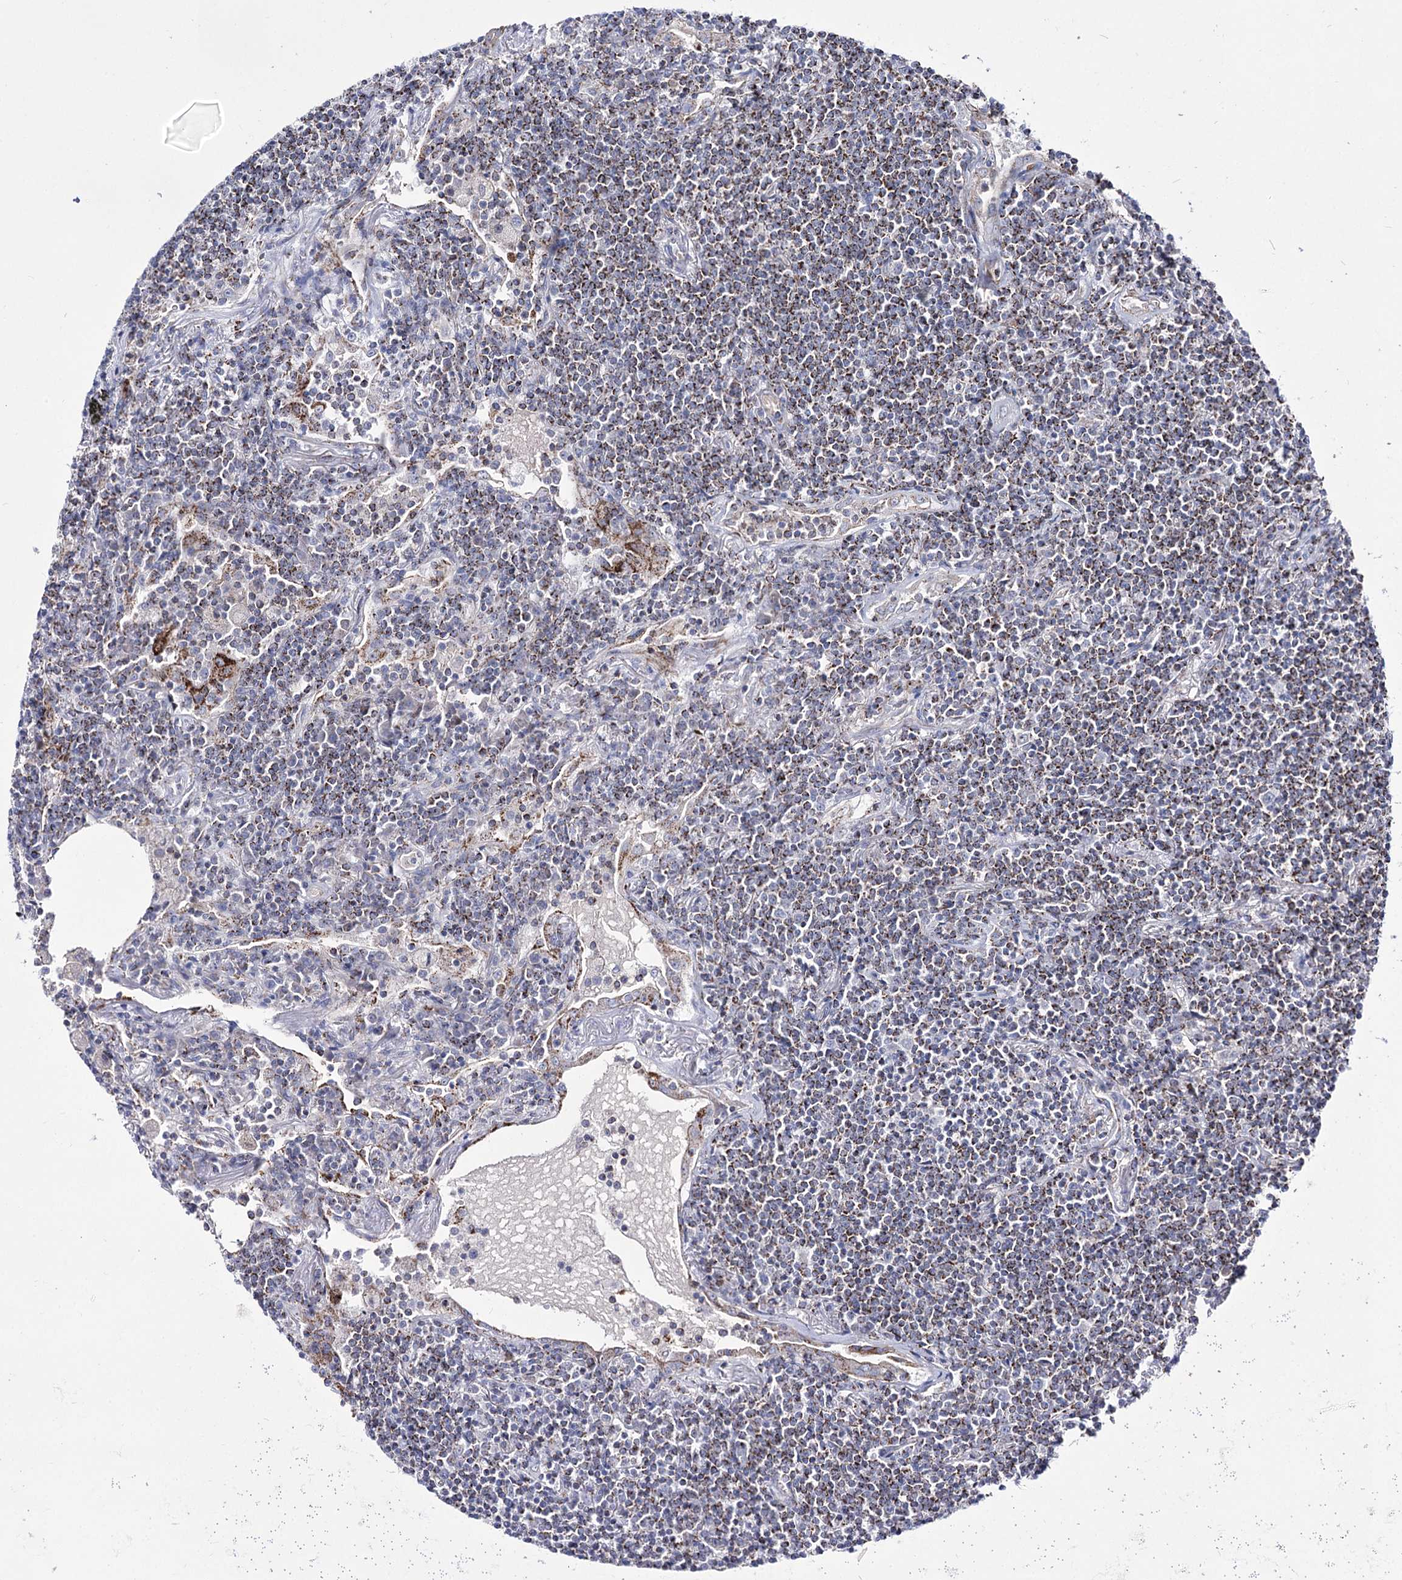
{"staining": {"intensity": "moderate", "quantity": ">75%", "location": "cytoplasmic/membranous"}, "tissue": "lymphoma", "cell_type": "Tumor cells", "image_type": "cancer", "snomed": [{"axis": "morphology", "description": "Malignant lymphoma, non-Hodgkin's type, Low grade"}, {"axis": "topography", "description": "Lung"}], "caption": "An image of lymphoma stained for a protein reveals moderate cytoplasmic/membranous brown staining in tumor cells.", "gene": "OSBPL5", "patient": {"sex": "female", "age": 71}}